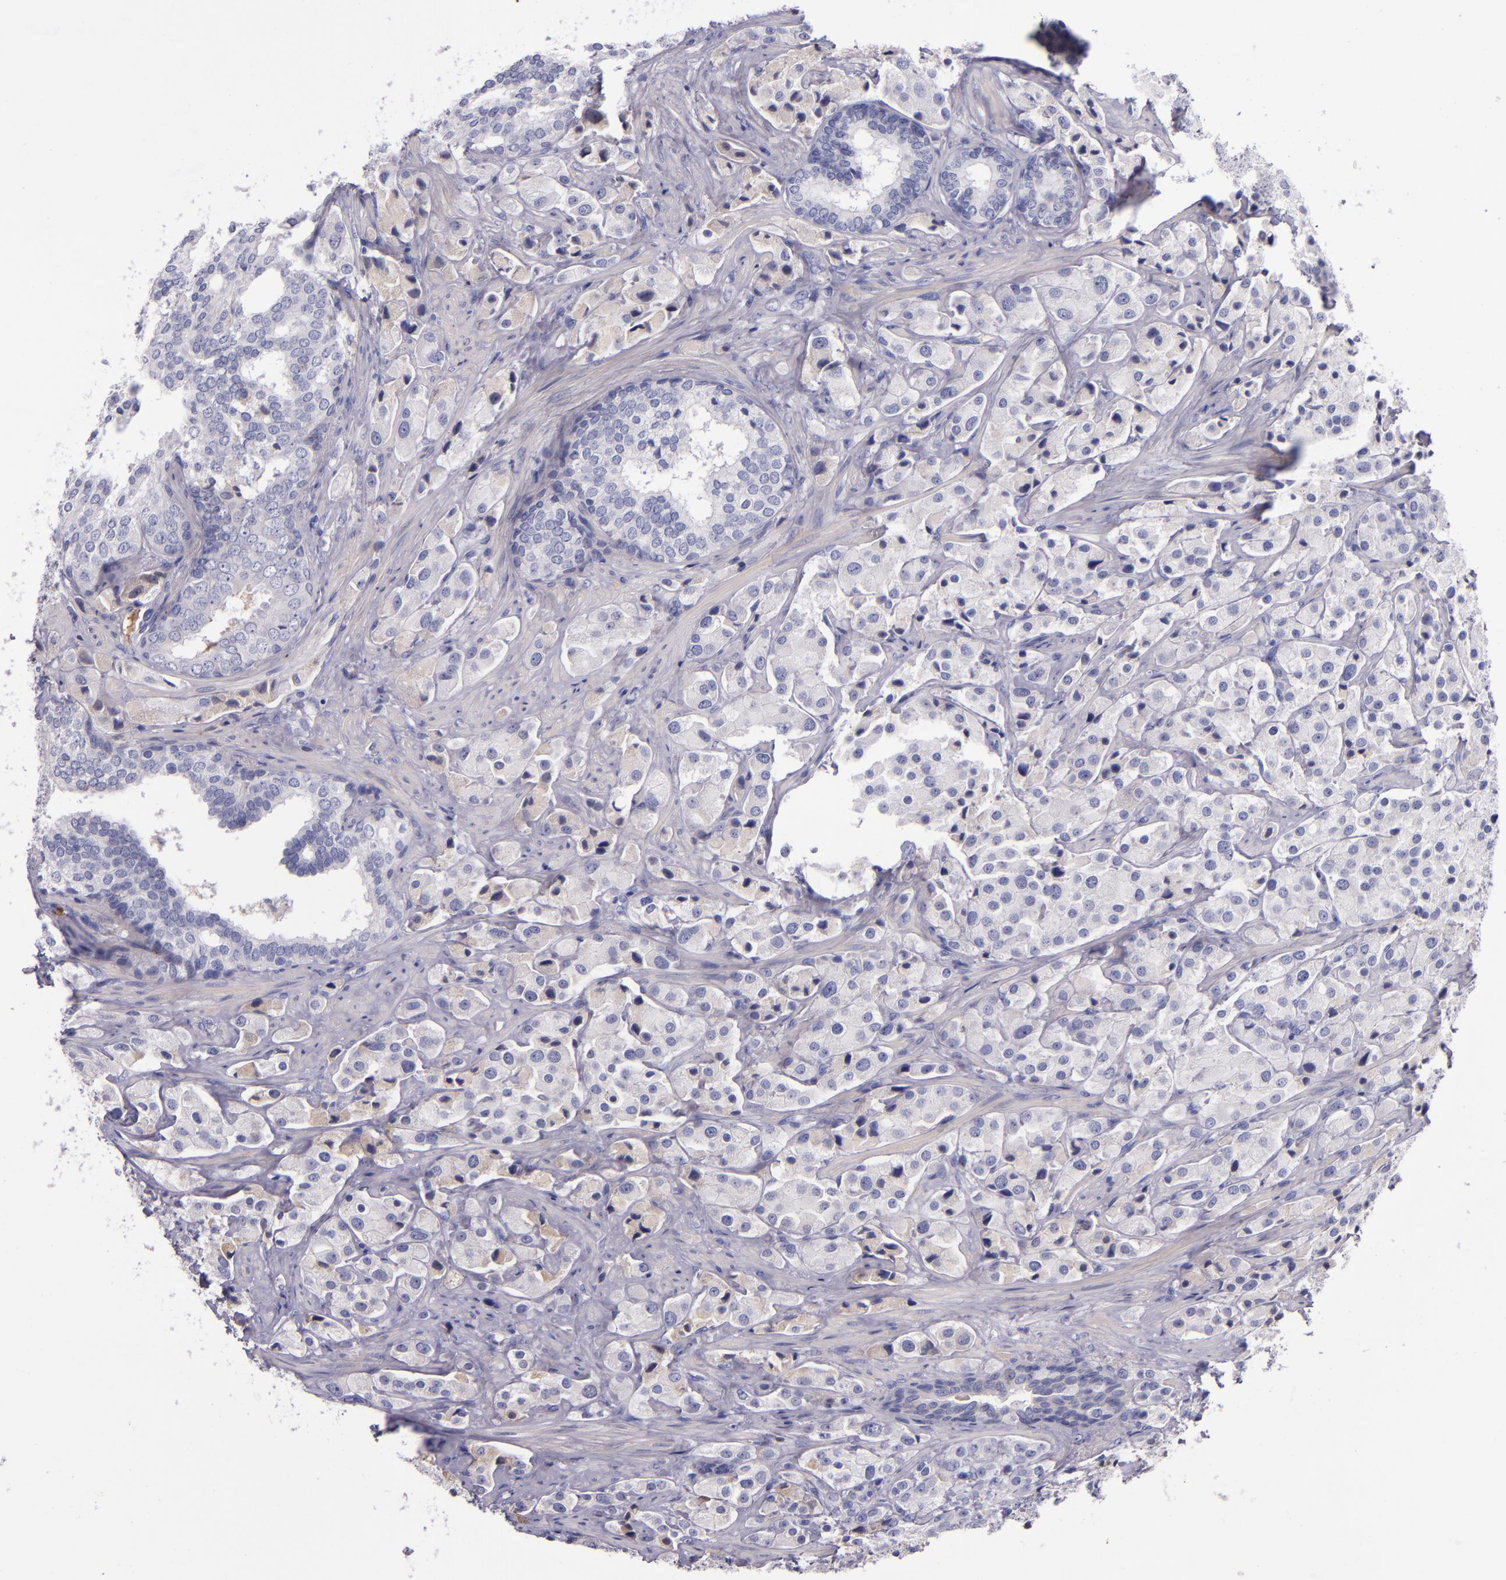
{"staining": {"intensity": "negative", "quantity": "none", "location": "none"}, "tissue": "prostate cancer", "cell_type": "Tumor cells", "image_type": "cancer", "snomed": [{"axis": "morphology", "description": "Adenocarcinoma, Medium grade"}, {"axis": "topography", "description": "Prostate"}], "caption": "Immunohistochemical staining of prostate cancer demonstrates no significant expression in tumor cells. The staining was performed using DAB (3,3'-diaminobenzidine) to visualize the protein expression in brown, while the nuclei were stained in blue with hematoxylin (Magnification: 20x).", "gene": "KNG1", "patient": {"sex": "male", "age": 70}}